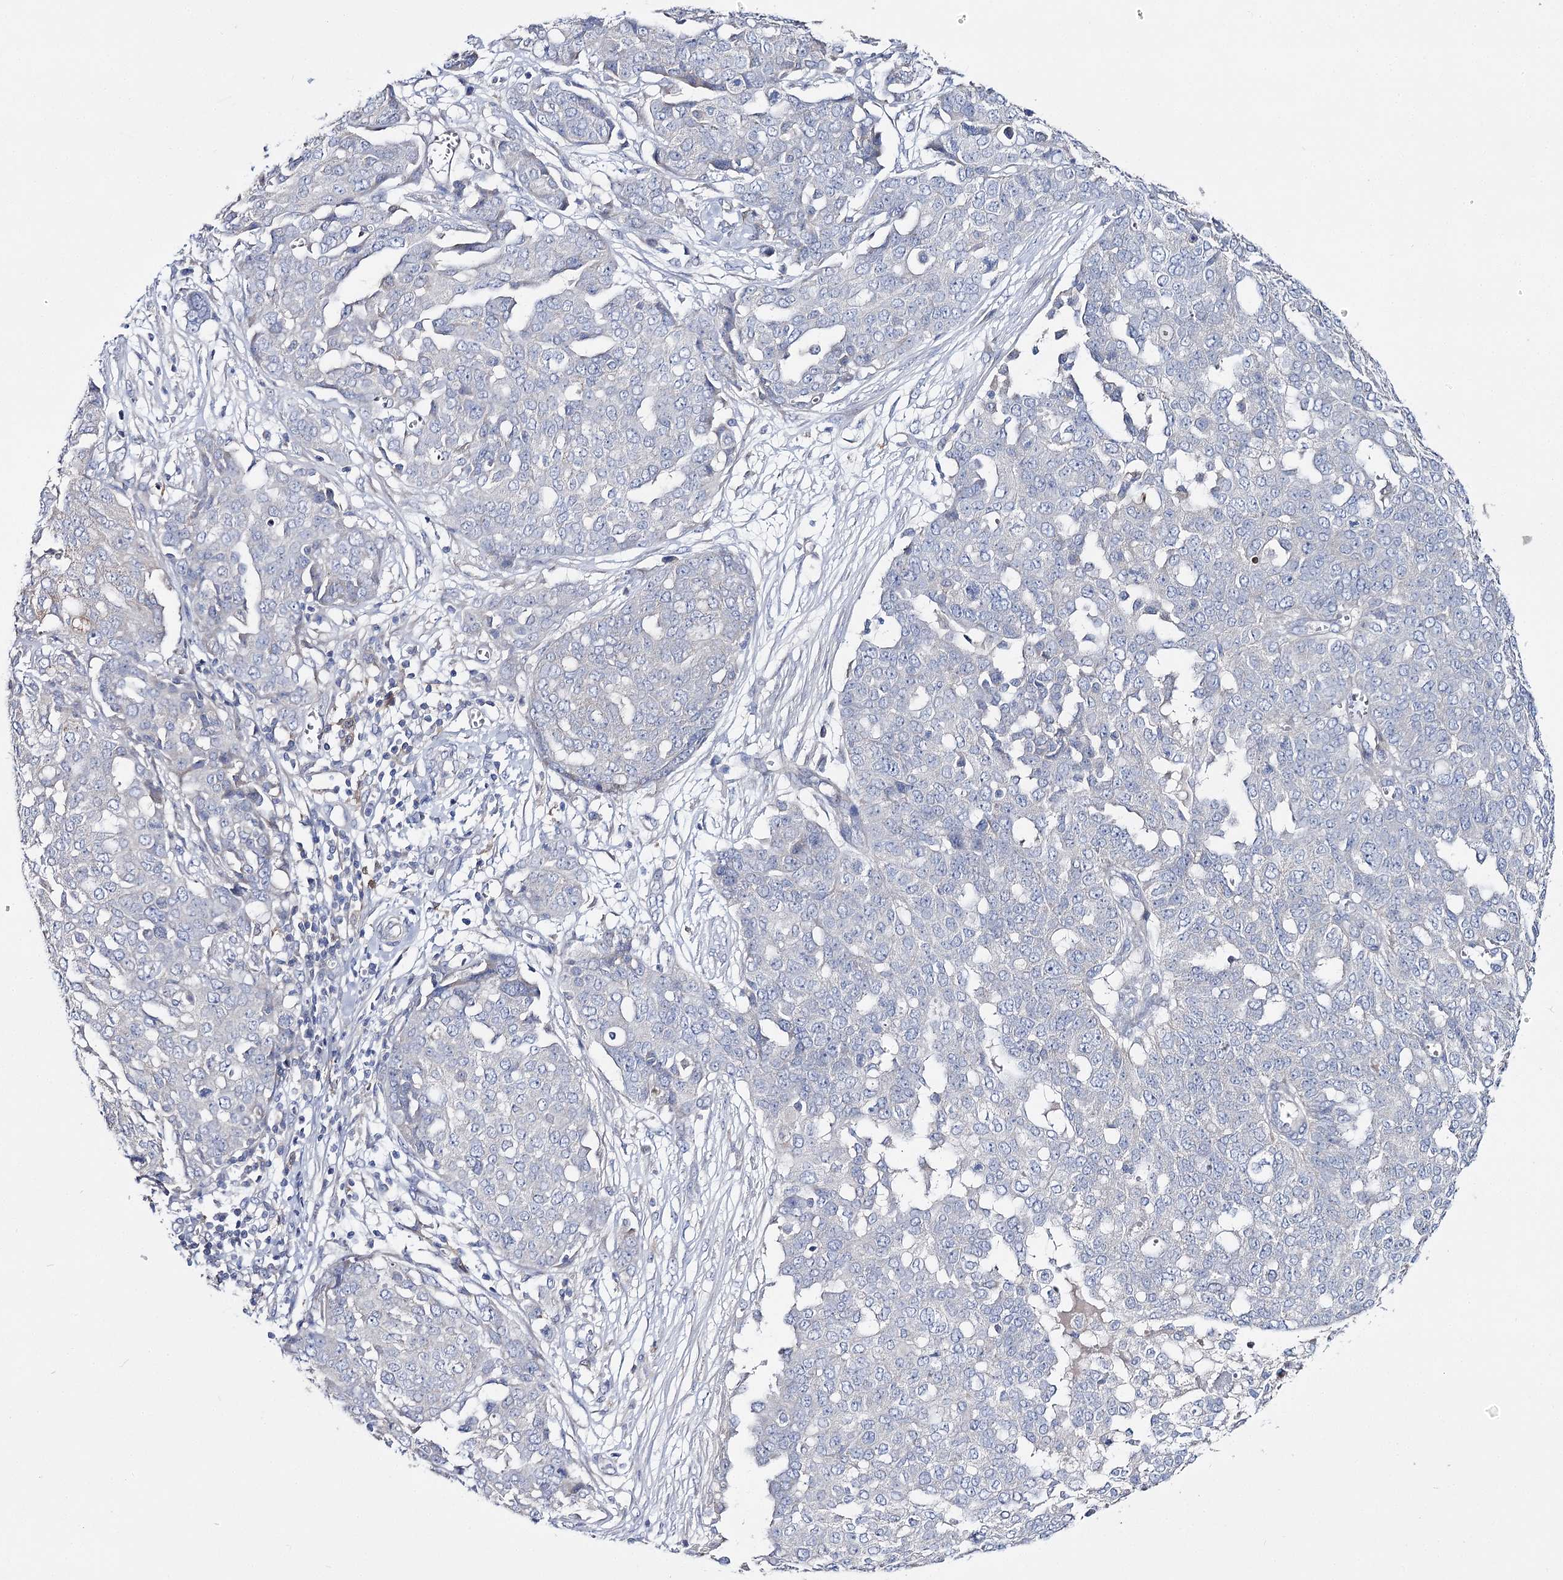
{"staining": {"intensity": "negative", "quantity": "none", "location": "none"}, "tissue": "ovarian cancer", "cell_type": "Tumor cells", "image_type": "cancer", "snomed": [{"axis": "morphology", "description": "Cystadenocarcinoma, serous, NOS"}, {"axis": "topography", "description": "Soft tissue"}, {"axis": "topography", "description": "Ovary"}], "caption": "Immunohistochemistry (IHC) photomicrograph of neoplastic tissue: human serous cystadenocarcinoma (ovarian) stained with DAB (3,3'-diaminobenzidine) displays no significant protein expression in tumor cells.", "gene": "NRAP", "patient": {"sex": "female", "age": 57}}